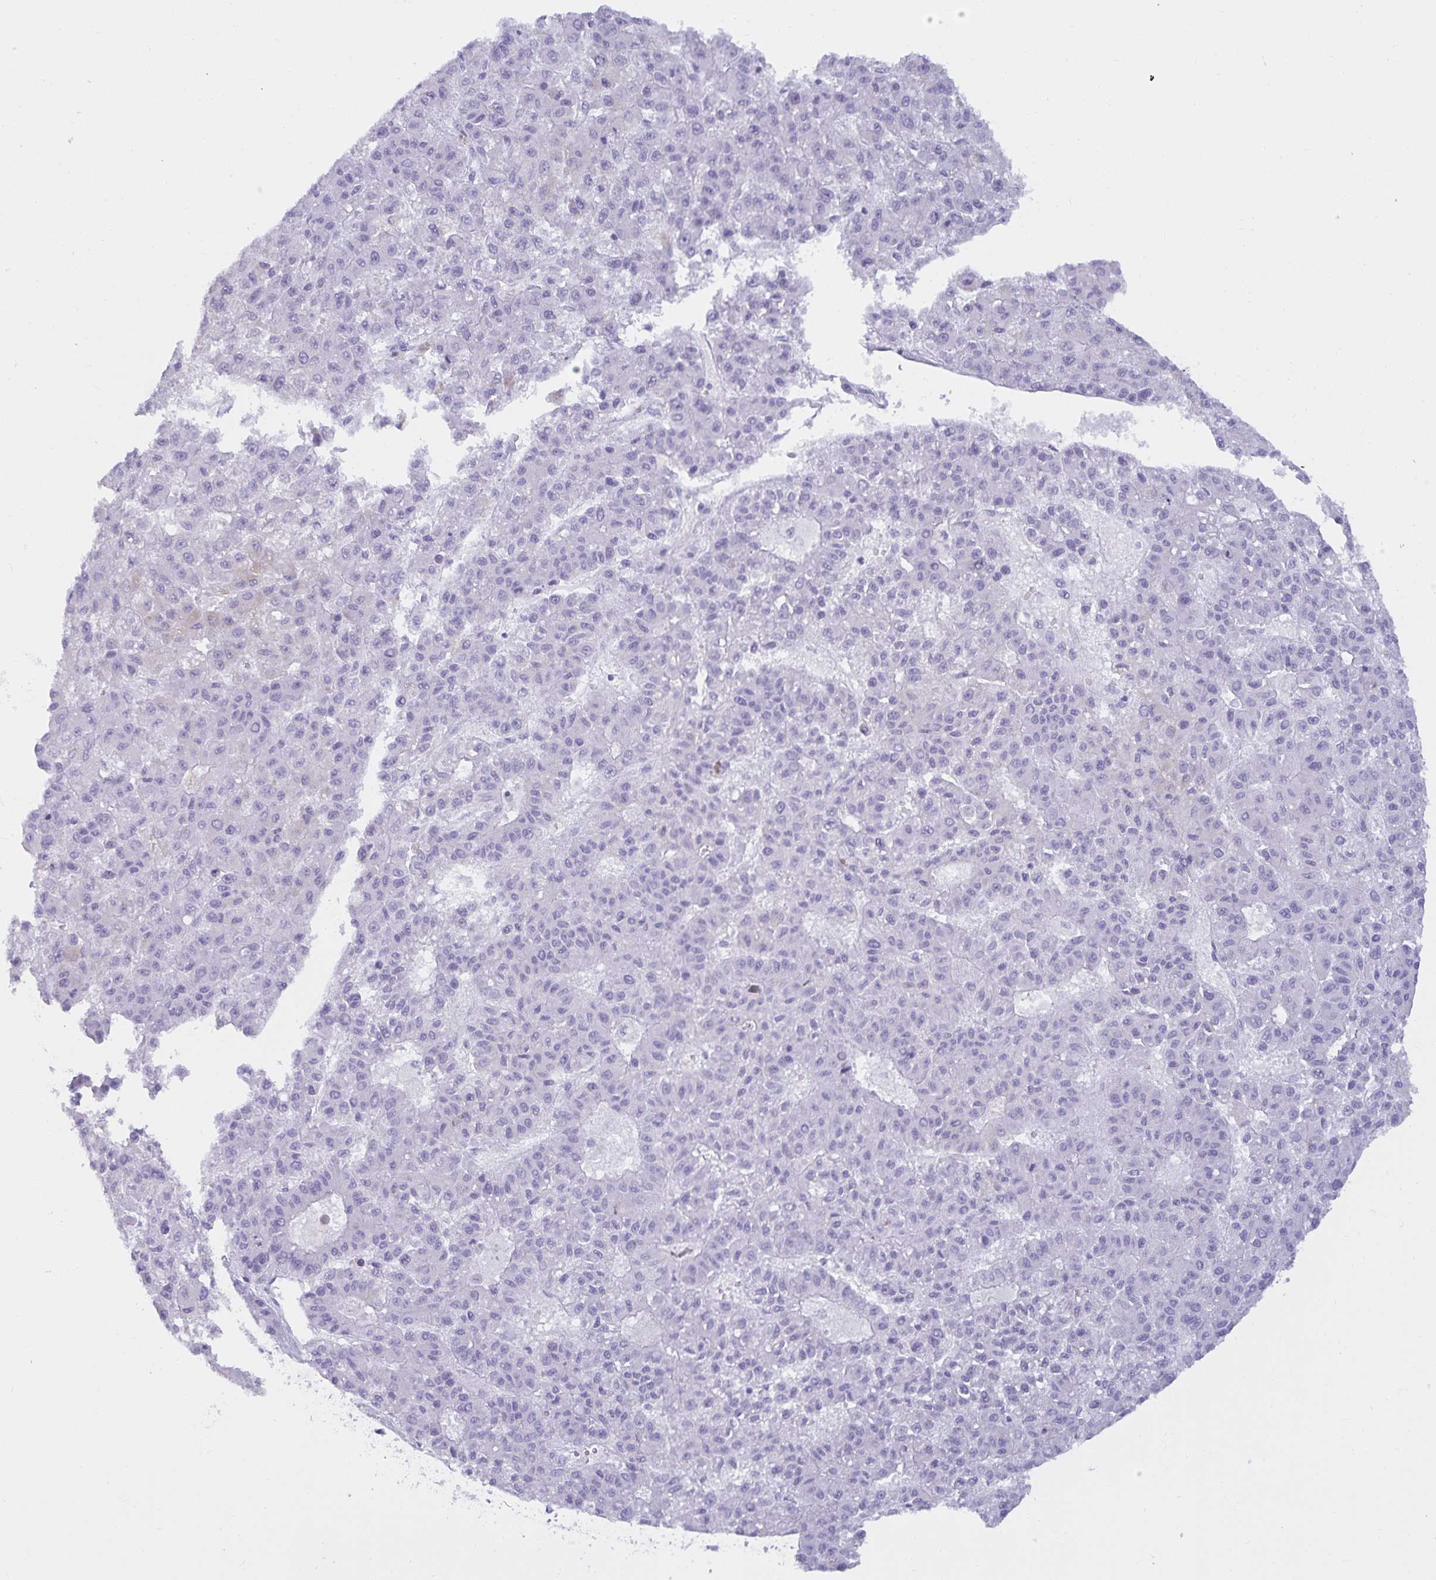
{"staining": {"intensity": "negative", "quantity": "none", "location": "none"}, "tissue": "liver cancer", "cell_type": "Tumor cells", "image_type": "cancer", "snomed": [{"axis": "morphology", "description": "Carcinoma, Hepatocellular, NOS"}, {"axis": "topography", "description": "Liver"}], "caption": "This is an IHC histopathology image of human hepatocellular carcinoma (liver). There is no positivity in tumor cells.", "gene": "MON2", "patient": {"sex": "male", "age": 70}}